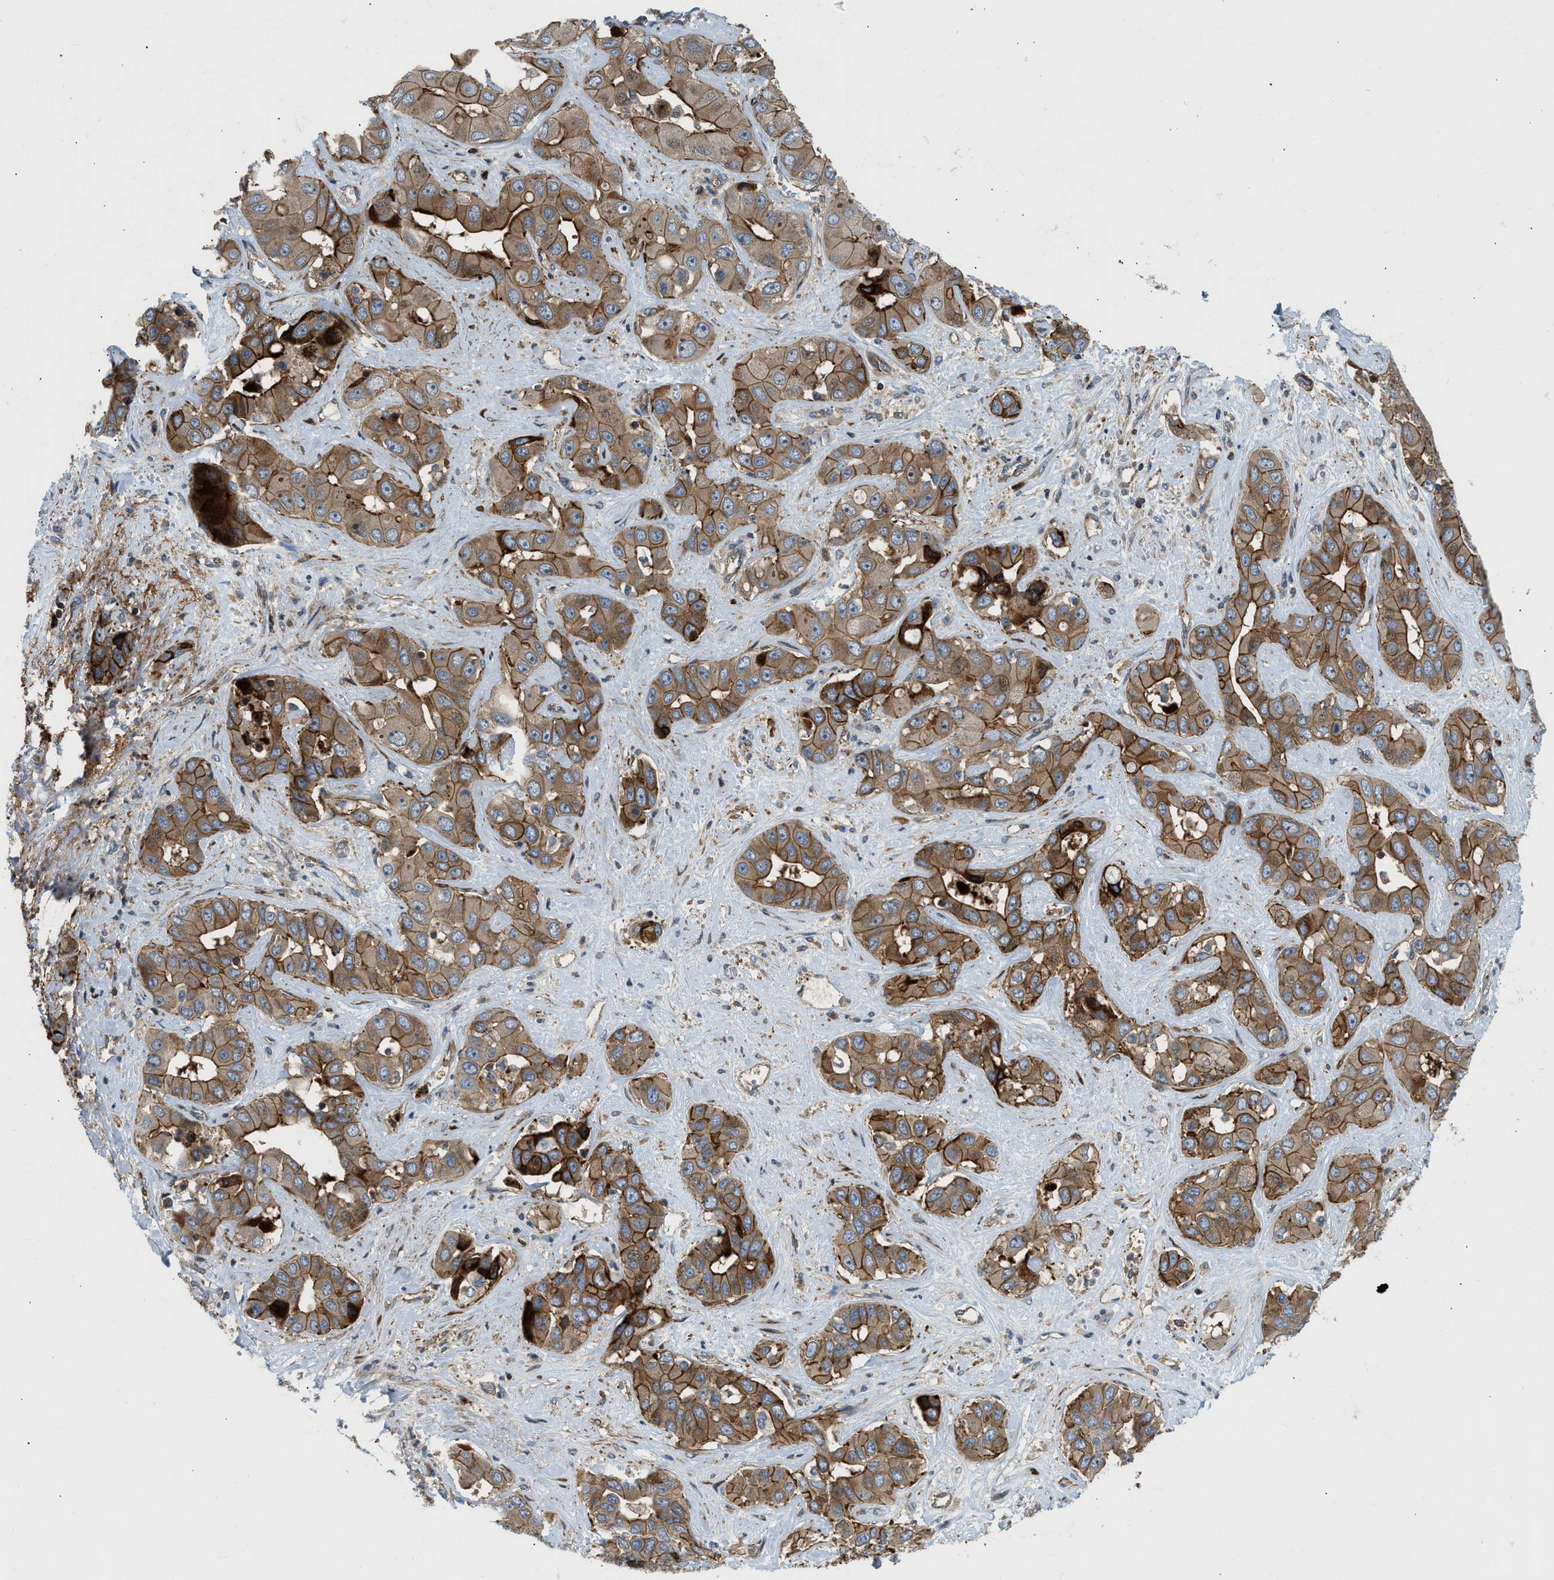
{"staining": {"intensity": "moderate", "quantity": ">75%", "location": "cytoplasmic/membranous"}, "tissue": "liver cancer", "cell_type": "Tumor cells", "image_type": "cancer", "snomed": [{"axis": "morphology", "description": "Cholangiocarcinoma"}, {"axis": "topography", "description": "Liver"}], "caption": "Immunohistochemical staining of liver cholangiocarcinoma displays medium levels of moderate cytoplasmic/membranous positivity in about >75% of tumor cells.", "gene": "NYNRIN", "patient": {"sex": "female", "age": 52}}